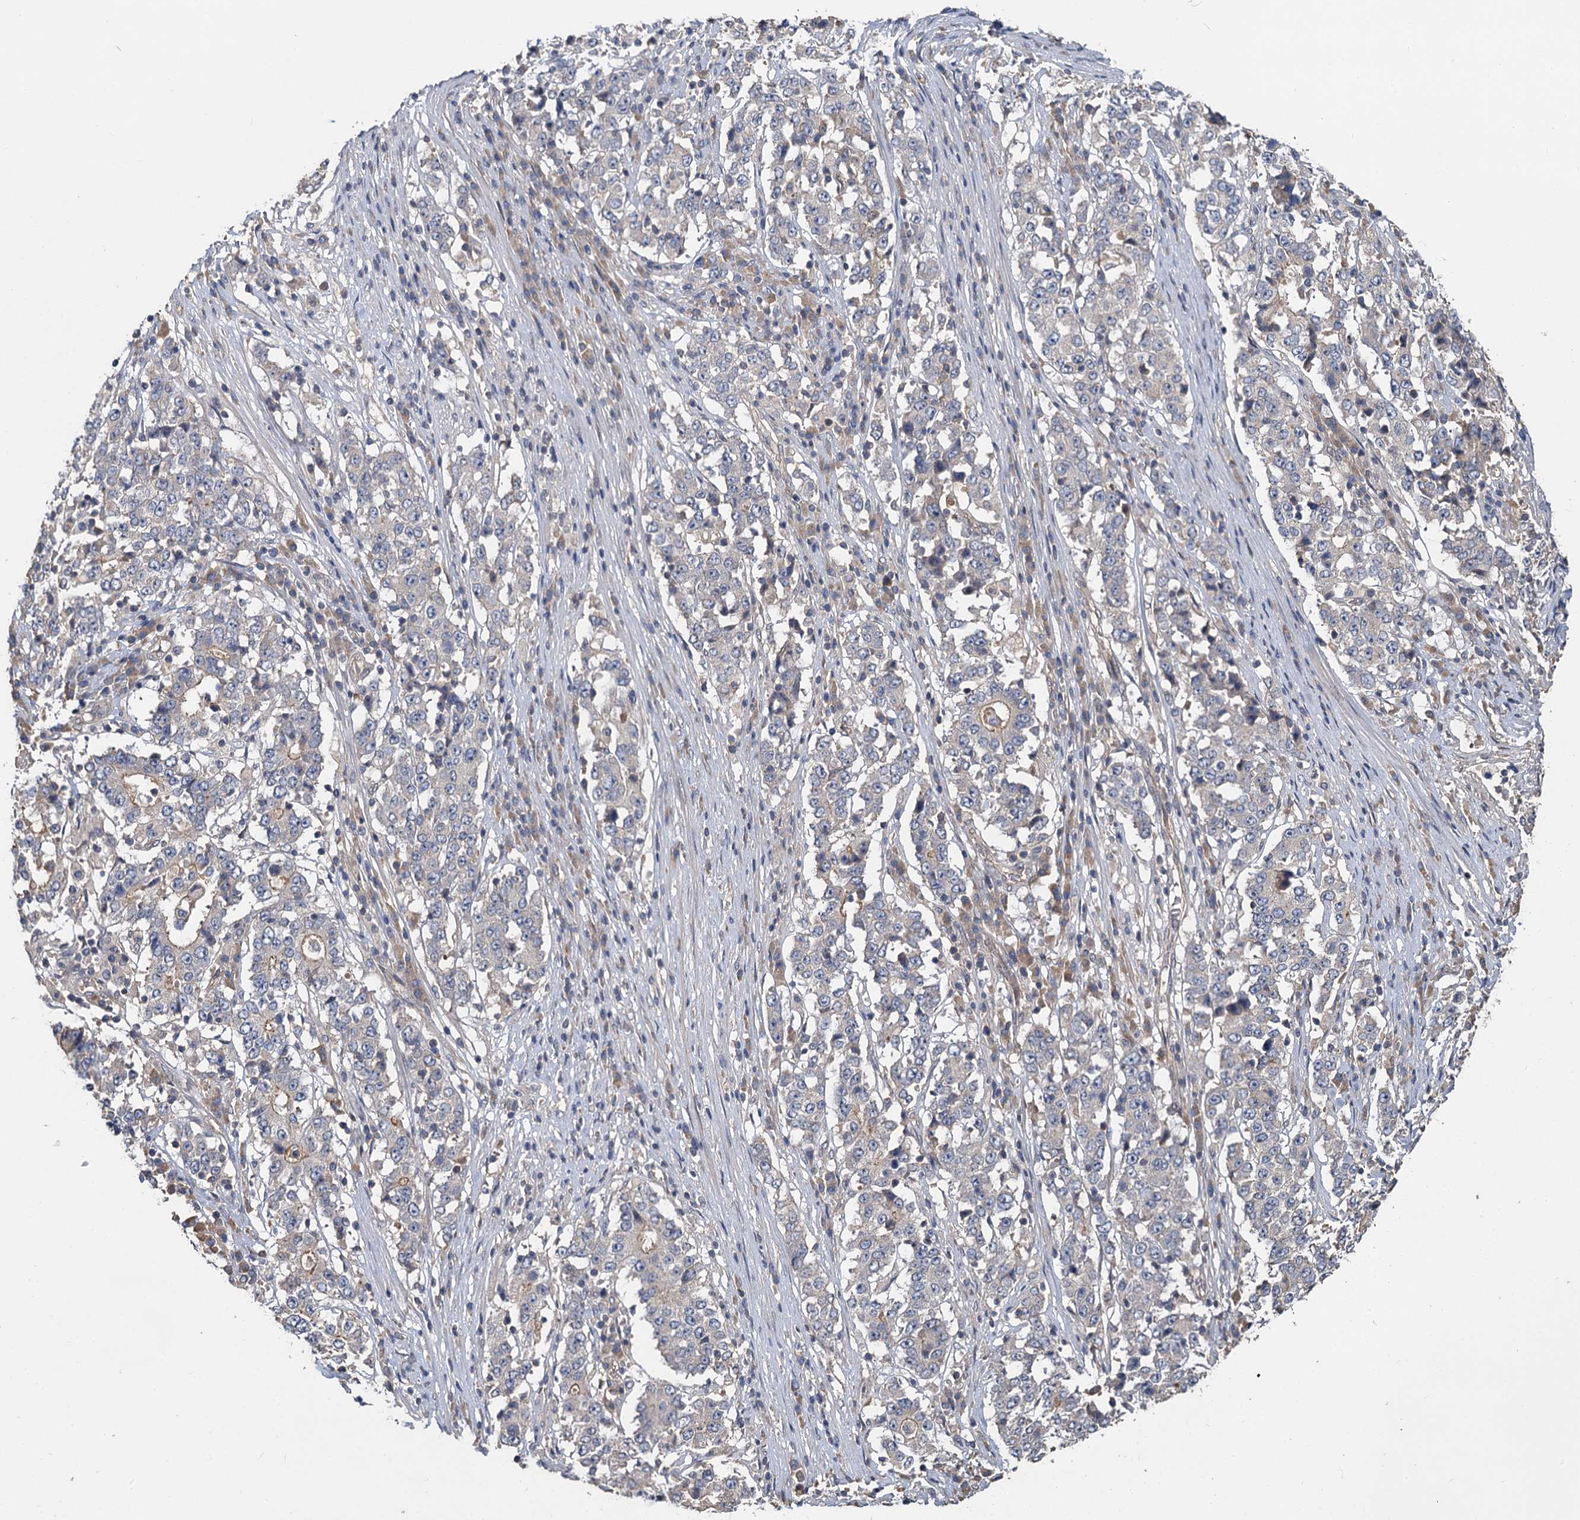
{"staining": {"intensity": "negative", "quantity": "none", "location": "none"}, "tissue": "stomach cancer", "cell_type": "Tumor cells", "image_type": "cancer", "snomed": [{"axis": "morphology", "description": "Adenocarcinoma, NOS"}, {"axis": "topography", "description": "Stomach"}], "caption": "High power microscopy image of an immunohistochemistry micrograph of adenocarcinoma (stomach), revealing no significant expression in tumor cells.", "gene": "ZNF324", "patient": {"sex": "male", "age": 59}}